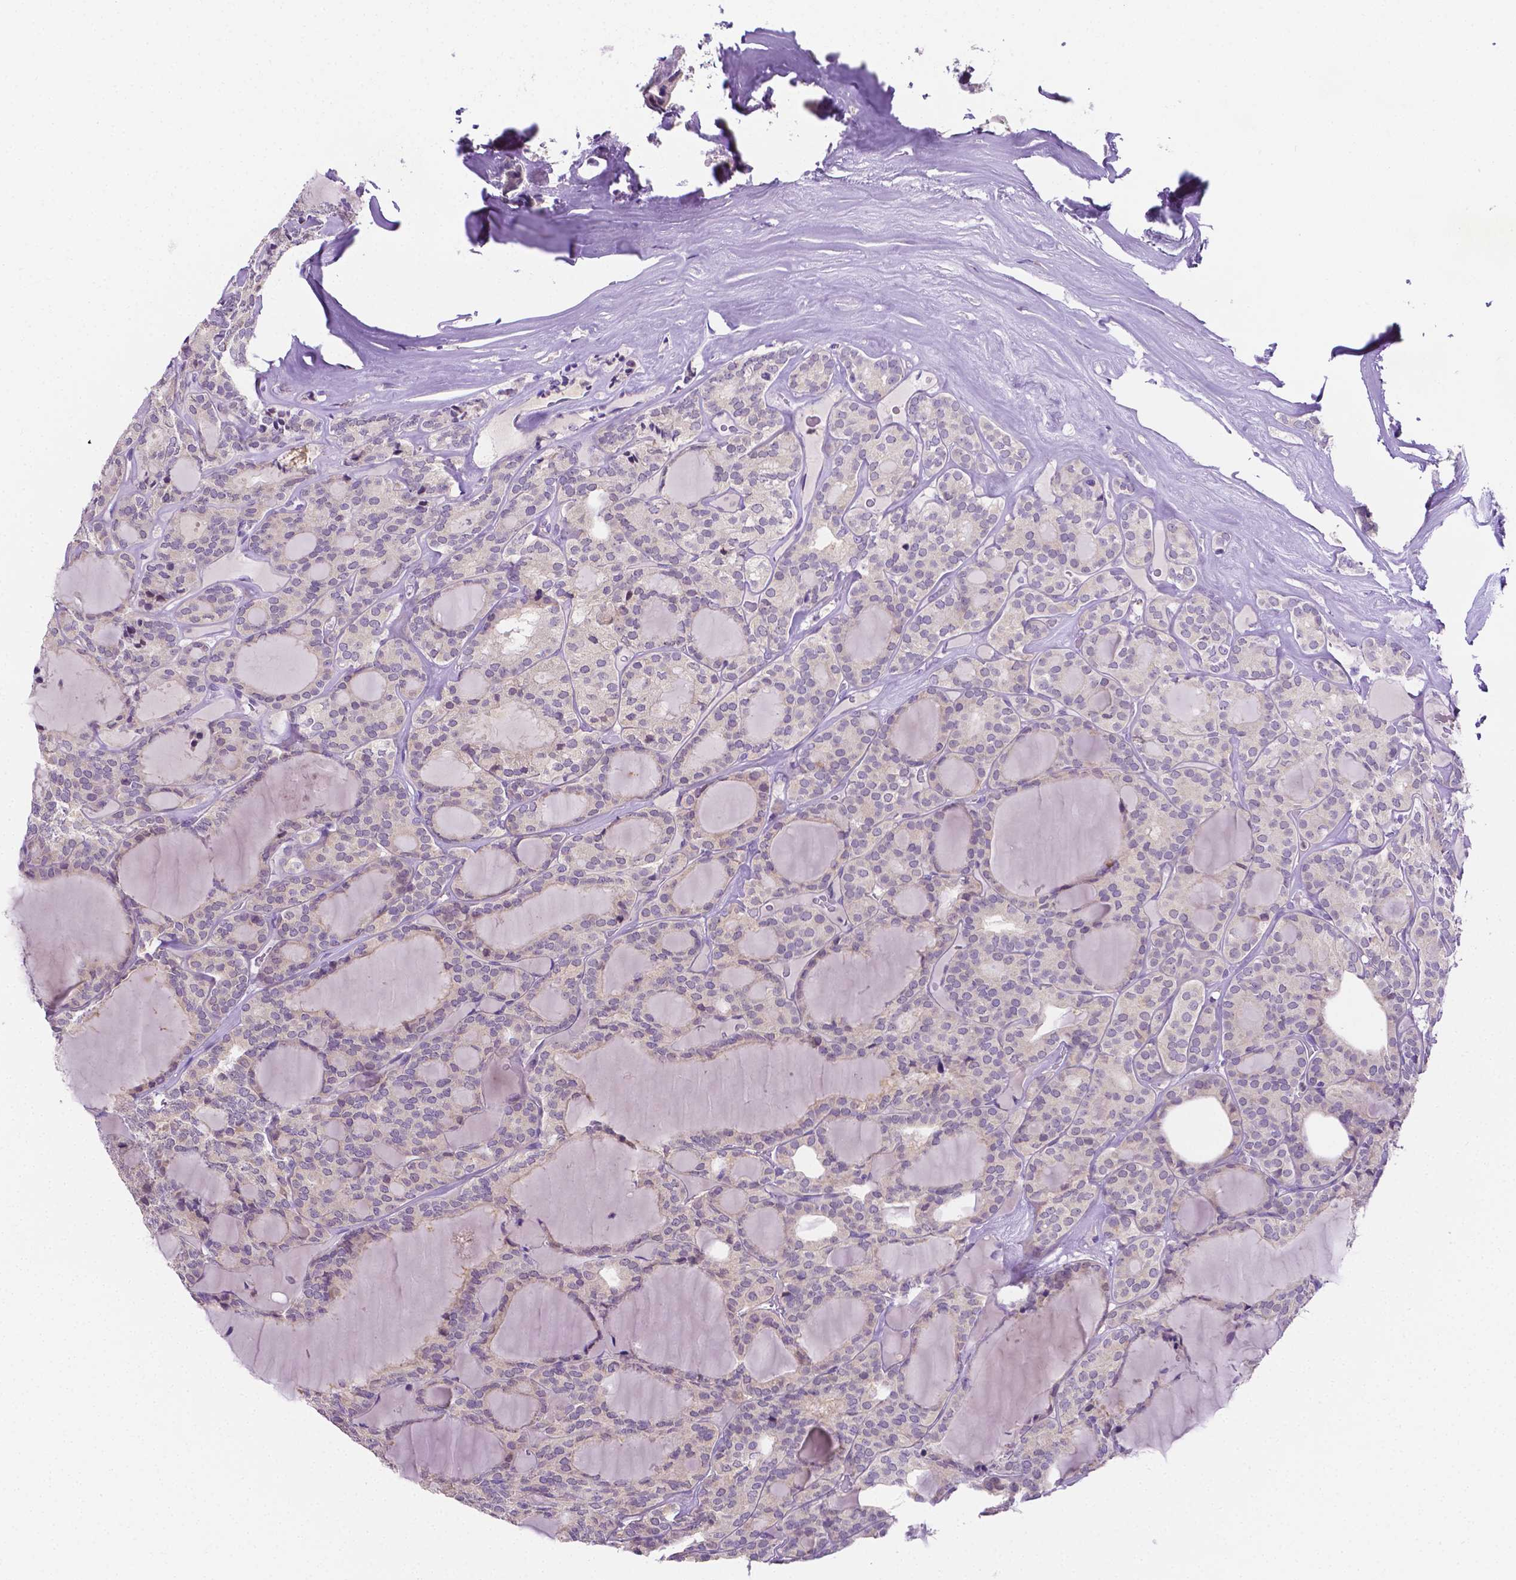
{"staining": {"intensity": "negative", "quantity": "none", "location": "none"}, "tissue": "thyroid cancer", "cell_type": "Tumor cells", "image_type": "cancer", "snomed": [{"axis": "morphology", "description": "Follicular adenoma carcinoma, NOS"}, {"axis": "topography", "description": "Thyroid gland"}], "caption": "The immunohistochemistry image has no significant staining in tumor cells of thyroid cancer (follicular adenoma carcinoma) tissue.", "gene": "NXPH2", "patient": {"sex": "male", "age": 74}}